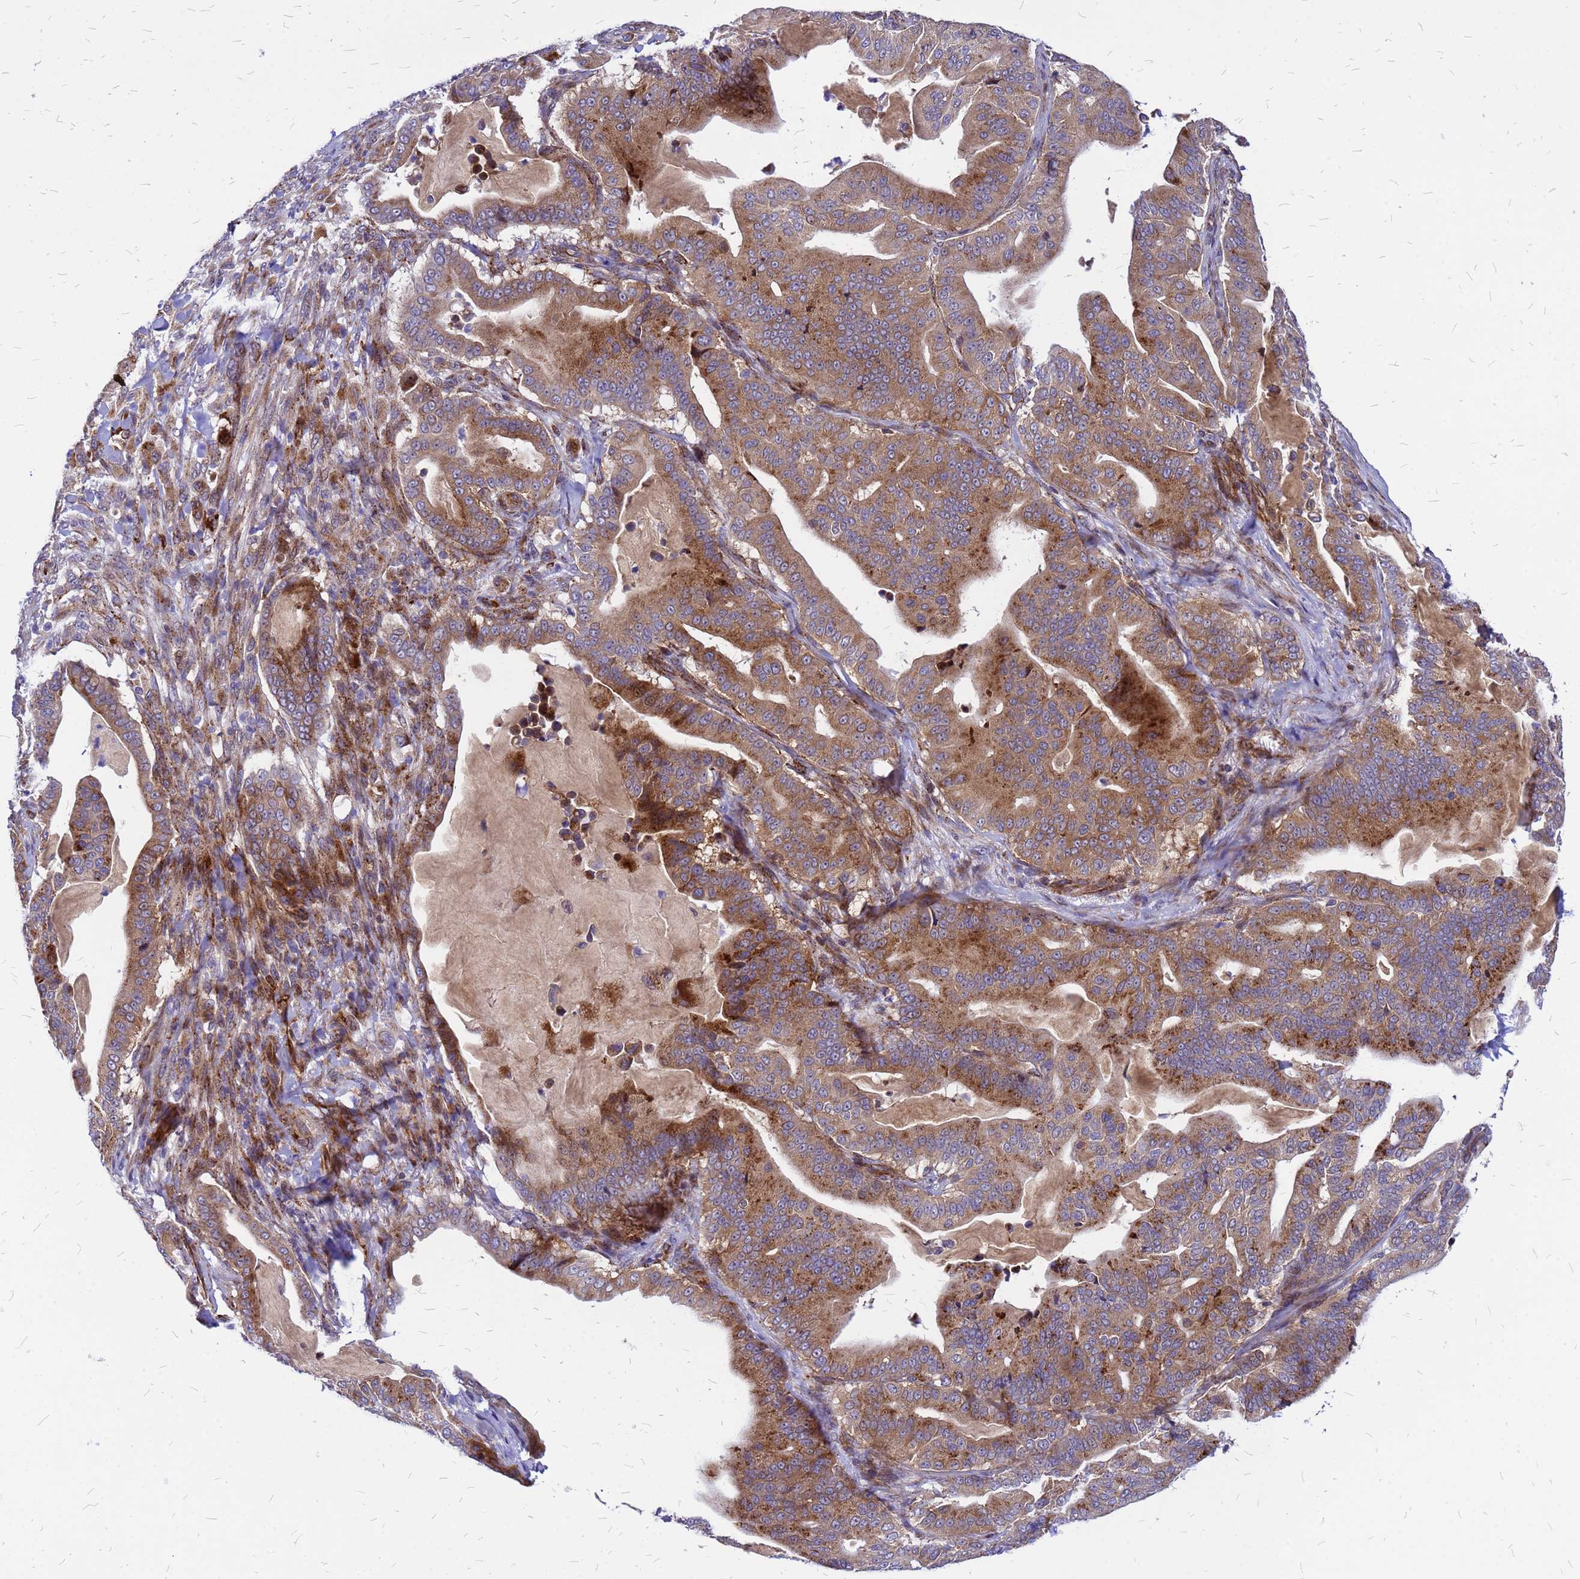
{"staining": {"intensity": "strong", "quantity": ">75%", "location": "cytoplasmic/membranous"}, "tissue": "pancreatic cancer", "cell_type": "Tumor cells", "image_type": "cancer", "snomed": [{"axis": "morphology", "description": "Adenocarcinoma, NOS"}, {"axis": "topography", "description": "Pancreas"}], "caption": "This is an image of immunohistochemistry (IHC) staining of adenocarcinoma (pancreatic), which shows strong positivity in the cytoplasmic/membranous of tumor cells.", "gene": "NOSTRIN", "patient": {"sex": "male", "age": 63}}